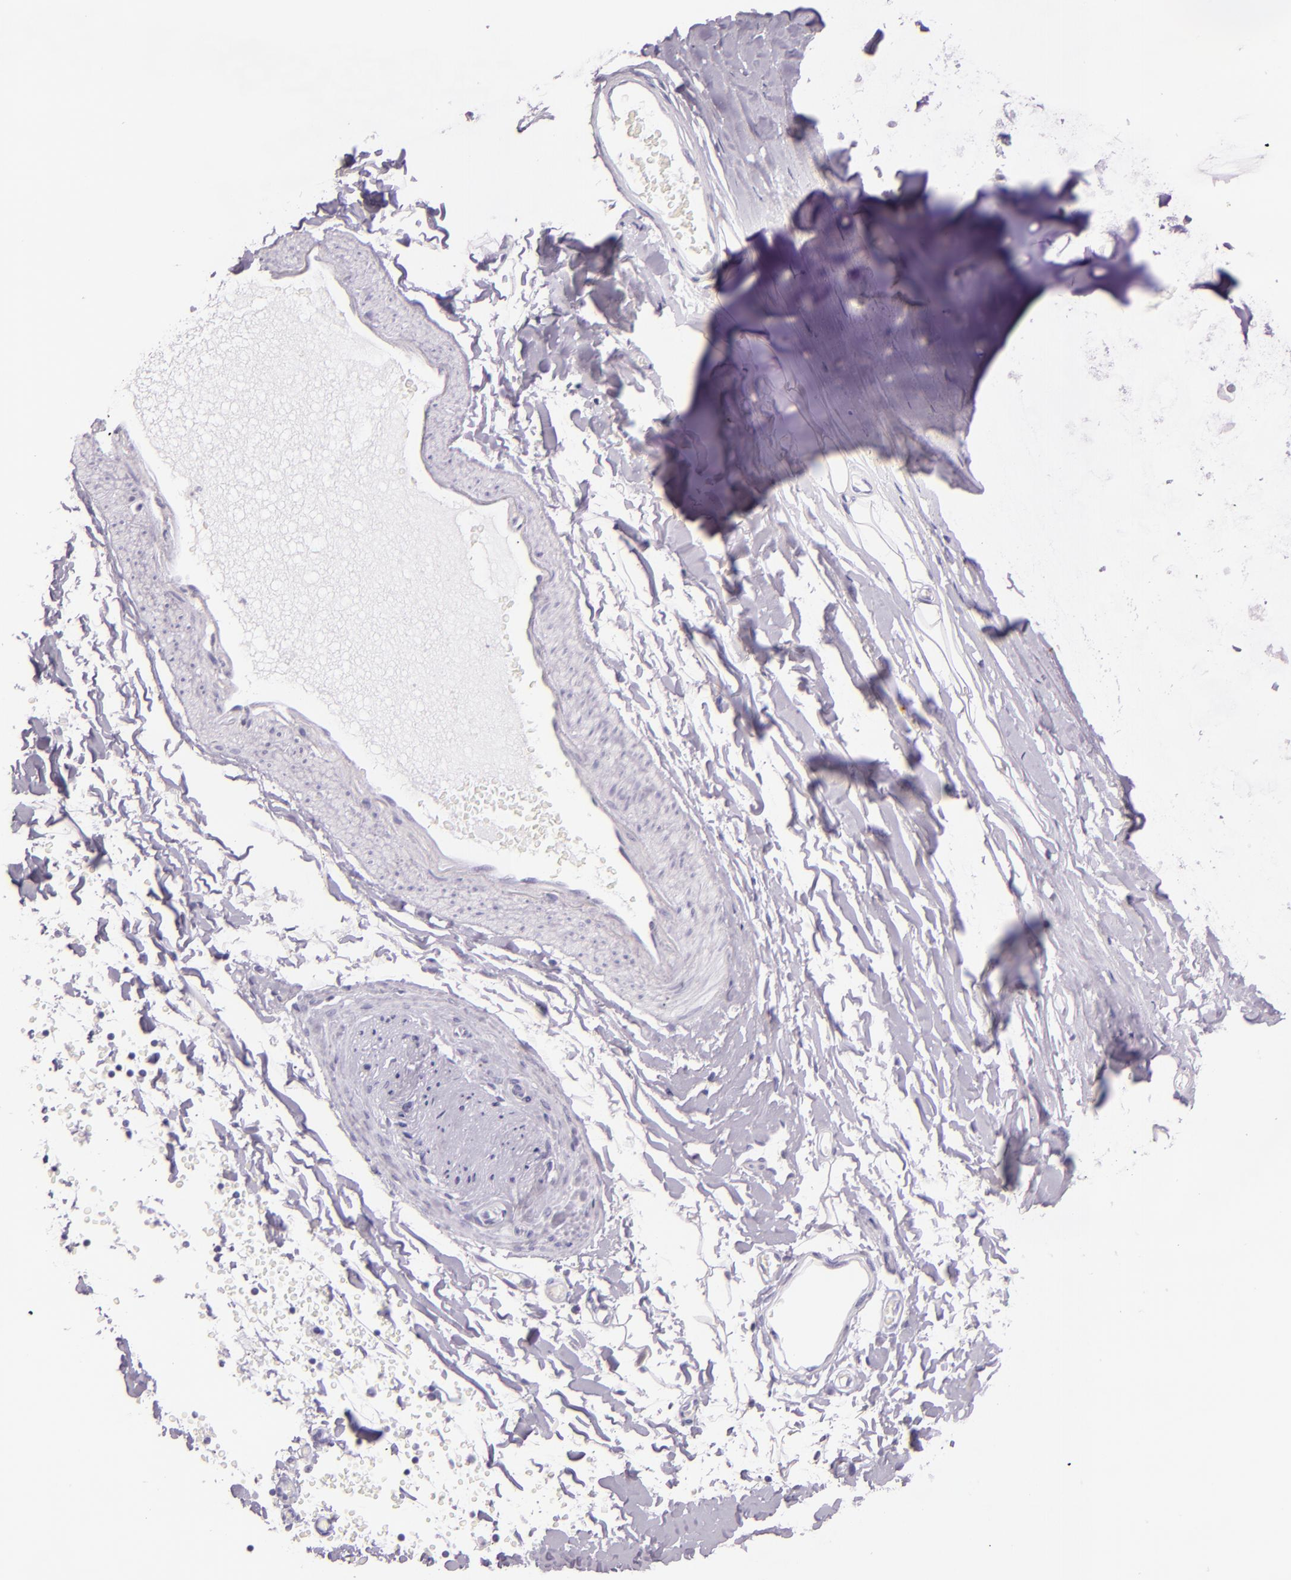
{"staining": {"intensity": "negative", "quantity": "none", "location": "none"}, "tissue": "adipose tissue", "cell_type": "Adipocytes", "image_type": "normal", "snomed": [{"axis": "morphology", "description": "Normal tissue, NOS"}, {"axis": "topography", "description": "Bronchus"}, {"axis": "topography", "description": "Lung"}], "caption": "Immunohistochemical staining of benign human adipose tissue displays no significant expression in adipocytes.", "gene": "HSP90AA1", "patient": {"sex": "female", "age": 56}}